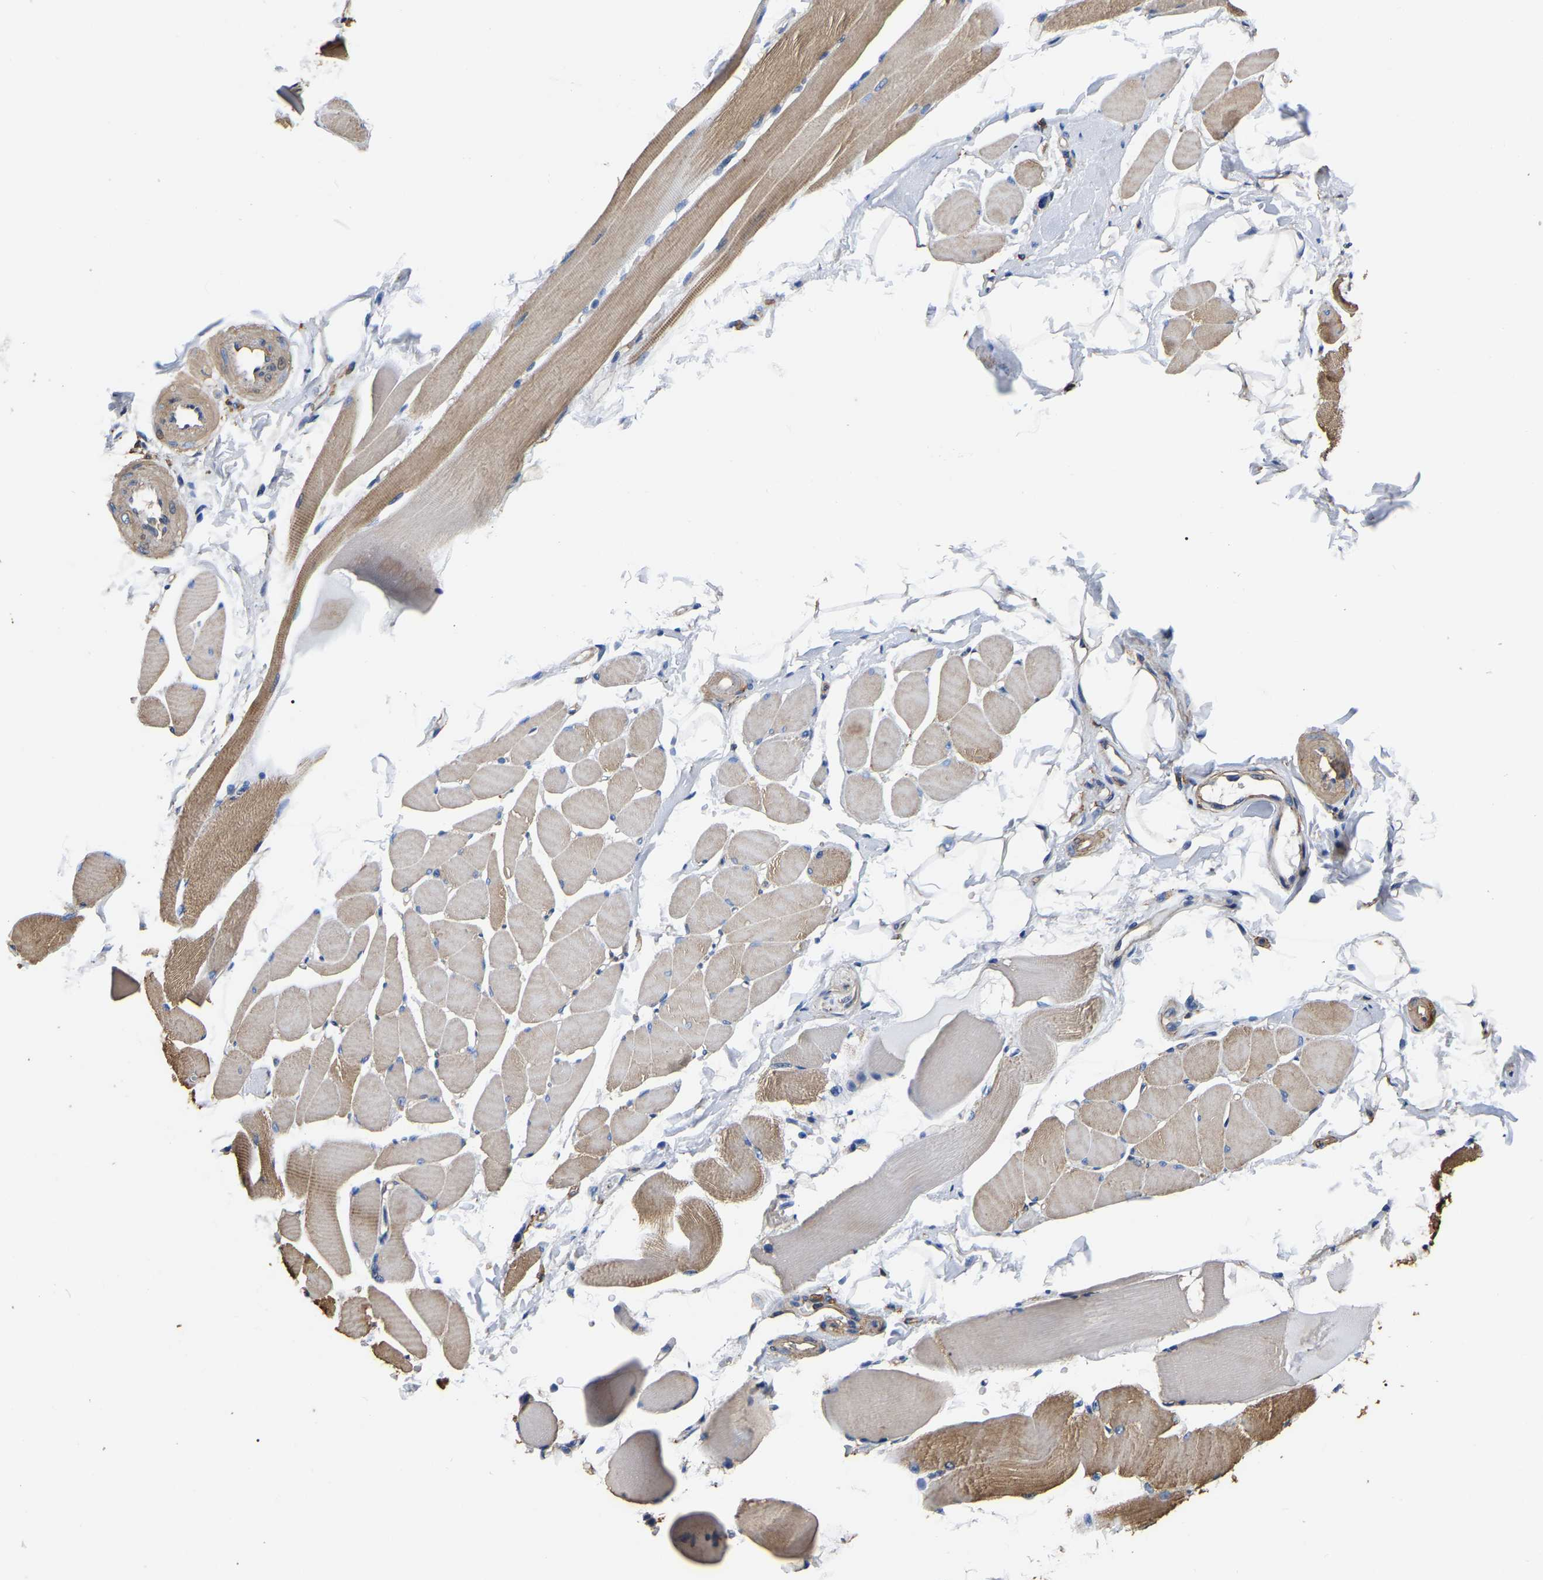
{"staining": {"intensity": "moderate", "quantity": ">75%", "location": "cytoplasmic/membranous"}, "tissue": "skeletal muscle", "cell_type": "Myocytes", "image_type": "normal", "snomed": [{"axis": "morphology", "description": "Normal tissue, NOS"}, {"axis": "topography", "description": "Skeletal muscle"}, {"axis": "topography", "description": "Peripheral nerve tissue"}], "caption": "Myocytes show medium levels of moderate cytoplasmic/membranous positivity in about >75% of cells in normal human skeletal muscle. (DAB = brown stain, brightfield microscopy at high magnification).", "gene": "ARMT1", "patient": {"sex": "female", "age": 84}}